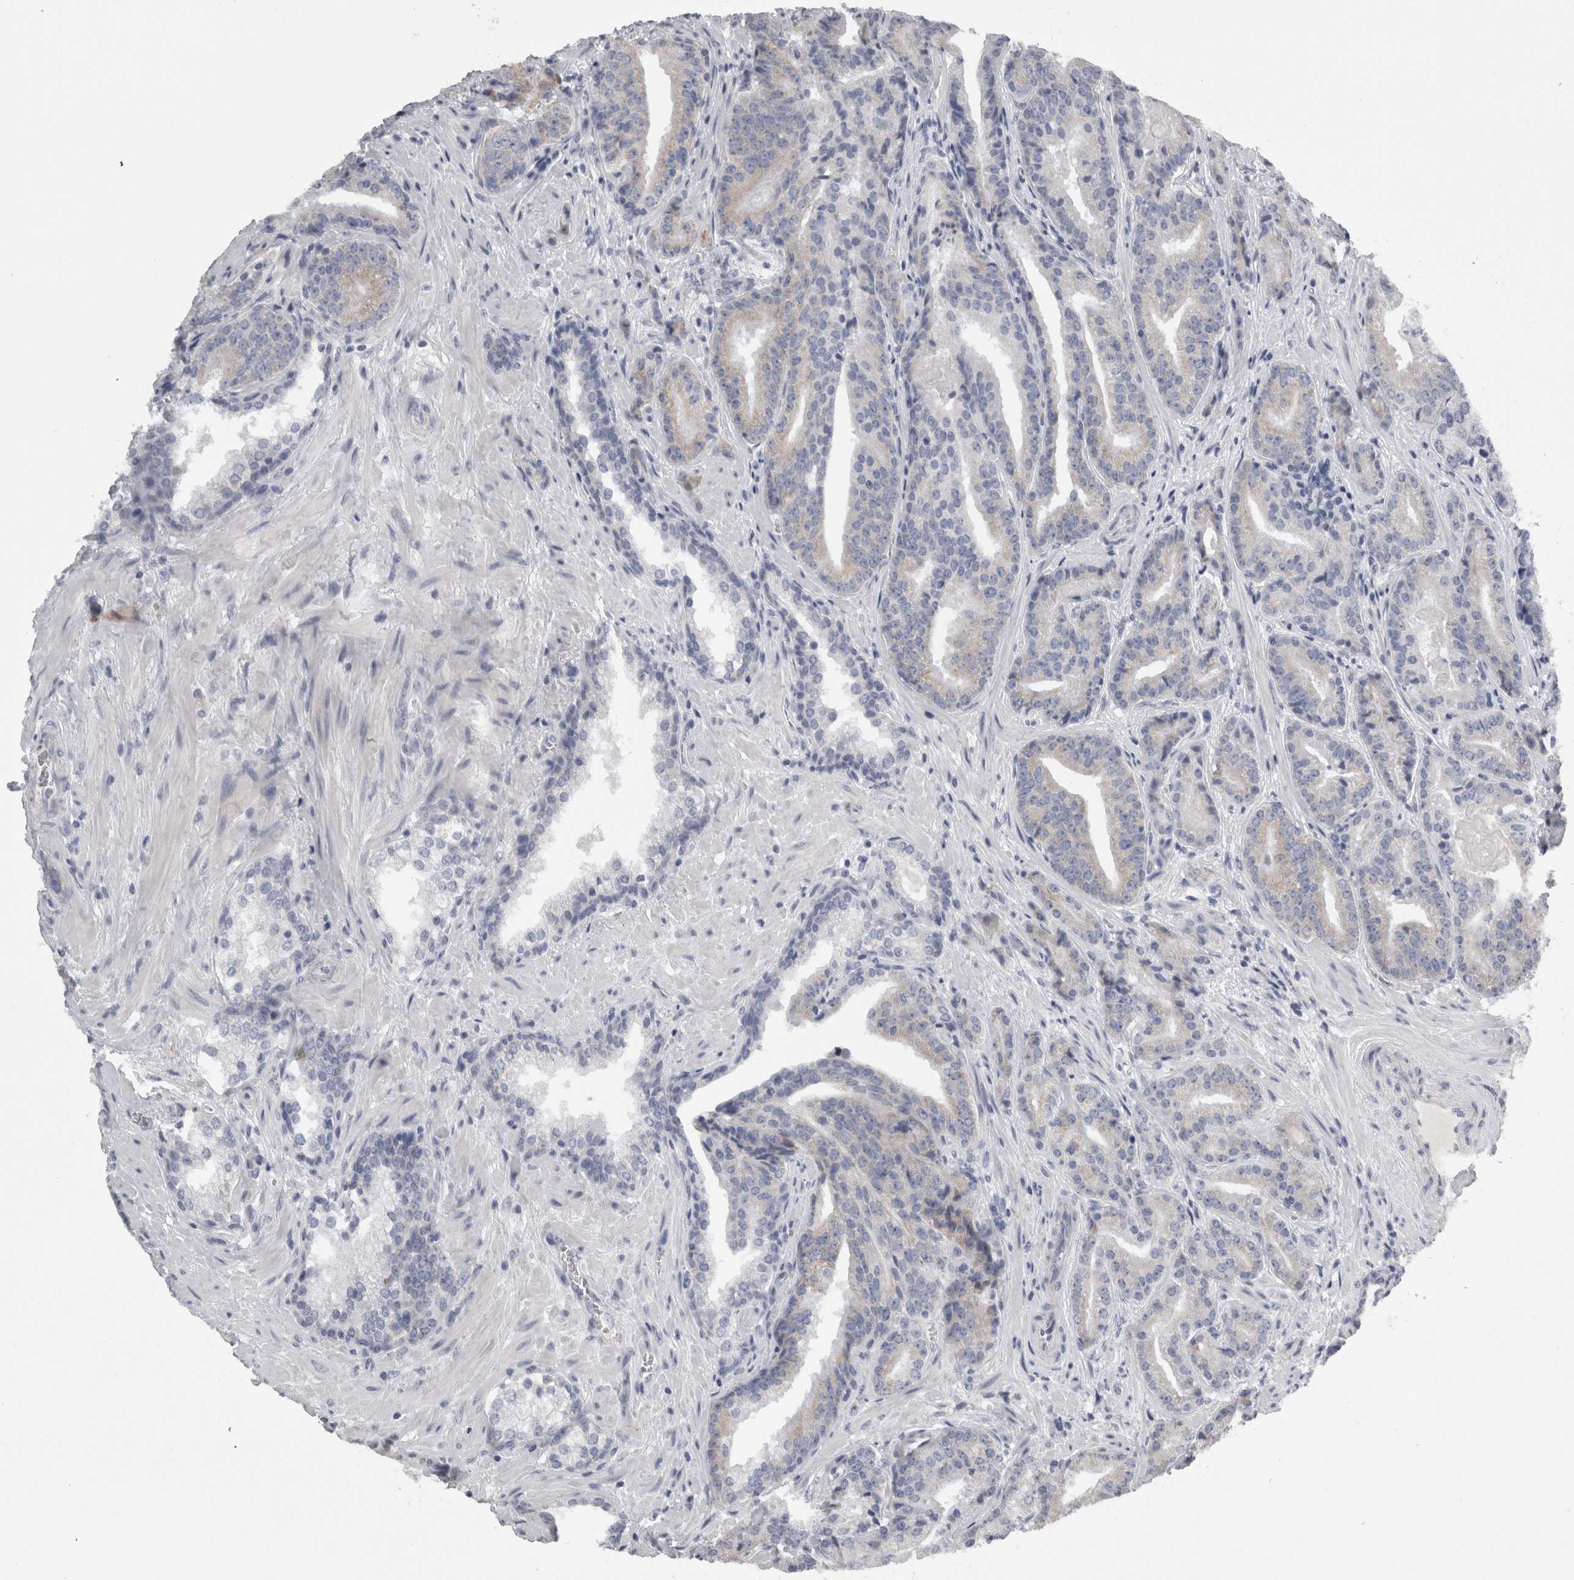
{"staining": {"intensity": "weak", "quantity": "<25%", "location": "cytoplasmic/membranous"}, "tissue": "prostate cancer", "cell_type": "Tumor cells", "image_type": "cancer", "snomed": [{"axis": "morphology", "description": "Adenocarcinoma, Low grade"}, {"axis": "topography", "description": "Prostate"}], "caption": "IHC of human prostate cancer (low-grade adenocarcinoma) displays no staining in tumor cells. Nuclei are stained in blue.", "gene": "TCAP", "patient": {"sex": "male", "age": 67}}